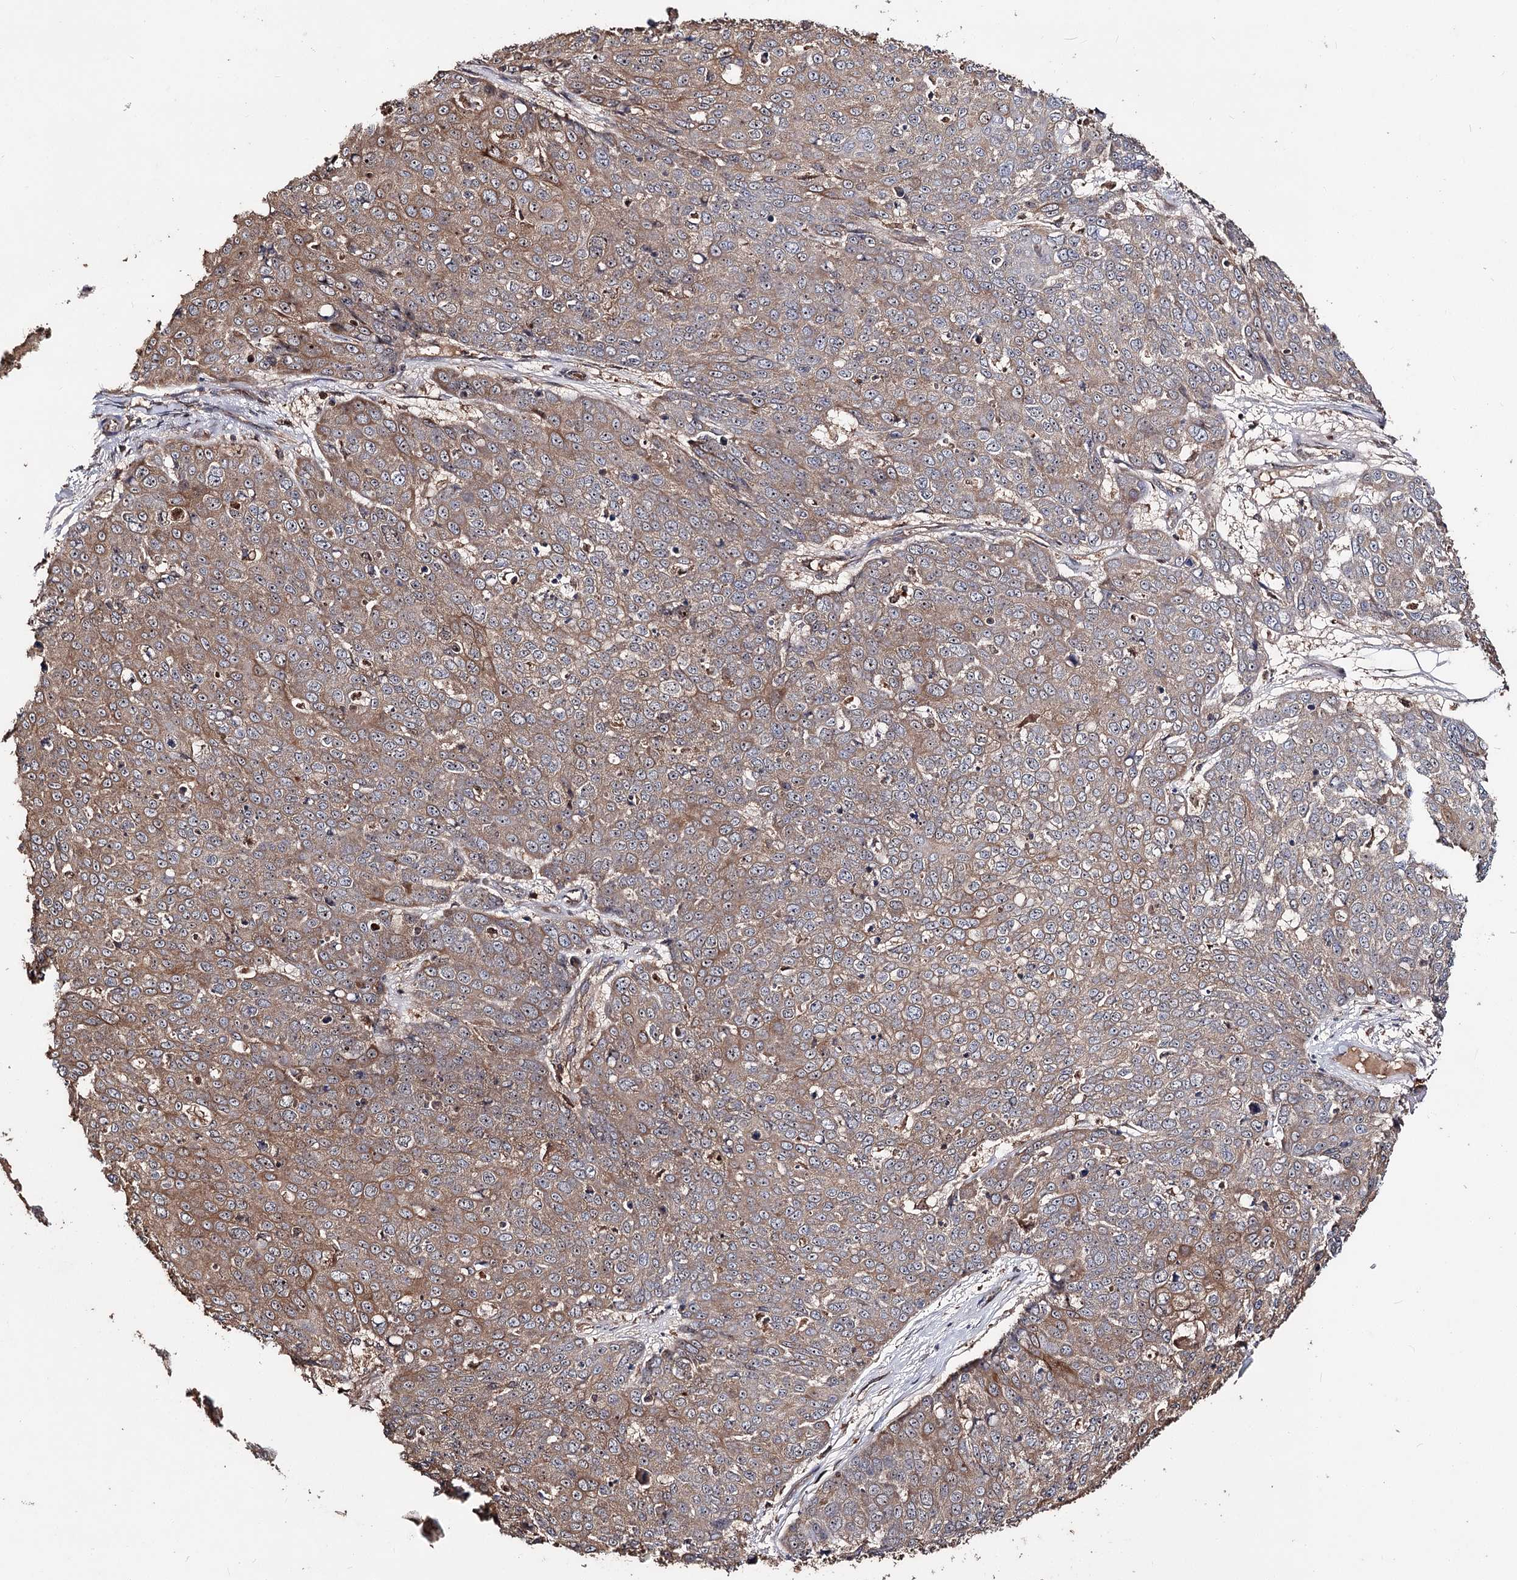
{"staining": {"intensity": "moderate", "quantity": ">75%", "location": "cytoplasmic/membranous"}, "tissue": "skin cancer", "cell_type": "Tumor cells", "image_type": "cancer", "snomed": [{"axis": "morphology", "description": "Squamous cell carcinoma, NOS"}, {"axis": "topography", "description": "Skin"}], "caption": "Human skin cancer (squamous cell carcinoma) stained with a protein marker shows moderate staining in tumor cells.", "gene": "FAM53B", "patient": {"sex": "male", "age": 71}}